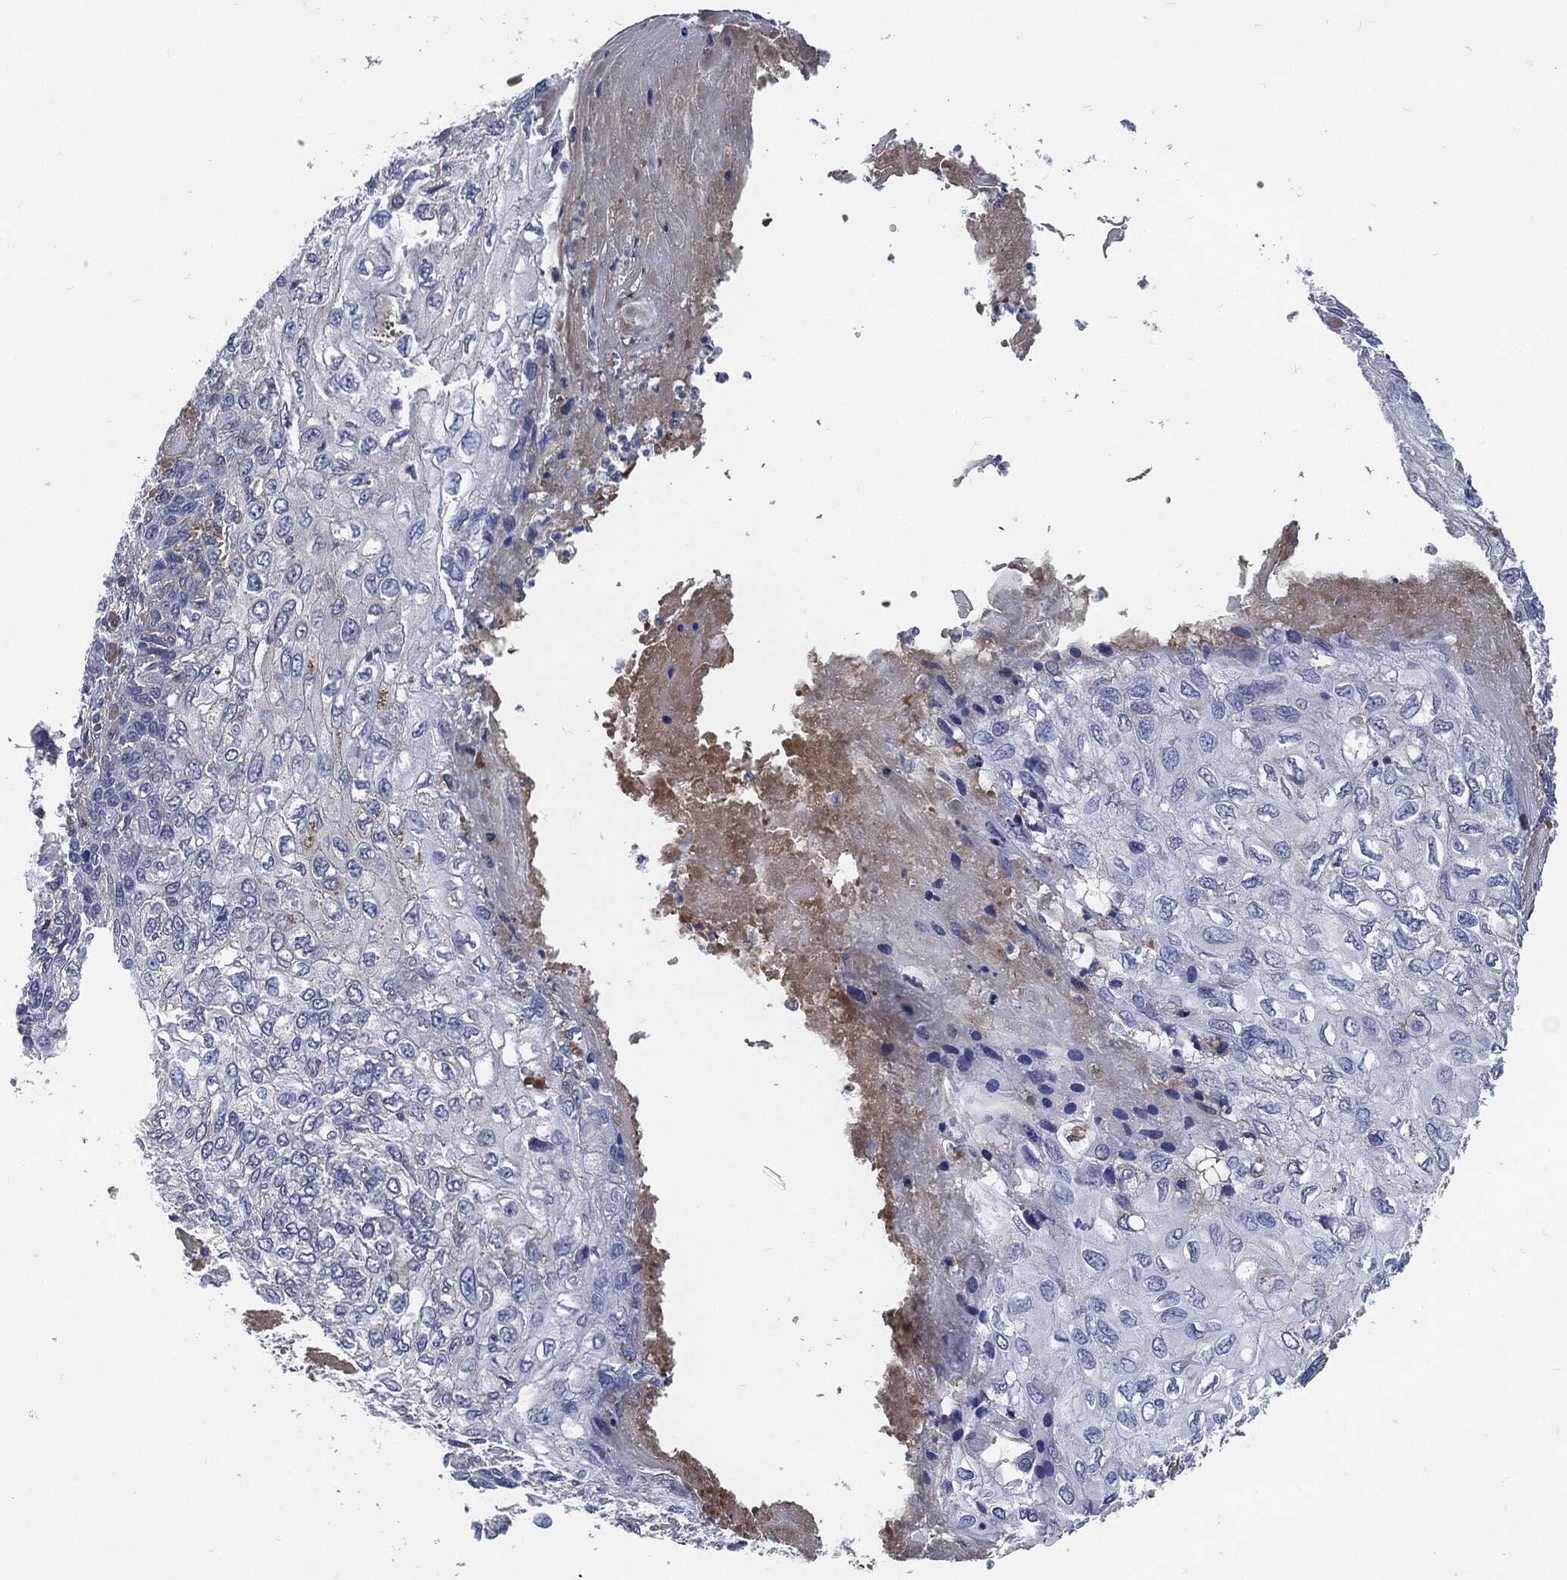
{"staining": {"intensity": "negative", "quantity": "none", "location": "none"}, "tissue": "skin cancer", "cell_type": "Tumor cells", "image_type": "cancer", "snomed": [{"axis": "morphology", "description": "Squamous cell carcinoma, NOS"}, {"axis": "topography", "description": "Skin"}], "caption": "Skin cancer was stained to show a protein in brown. There is no significant staining in tumor cells. (Stains: DAB (3,3'-diaminobenzidine) immunohistochemistry (IHC) with hematoxylin counter stain, Microscopy: brightfield microscopy at high magnification).", "gene": "MST1", "patient": {"sex": "male", "age": 92}}